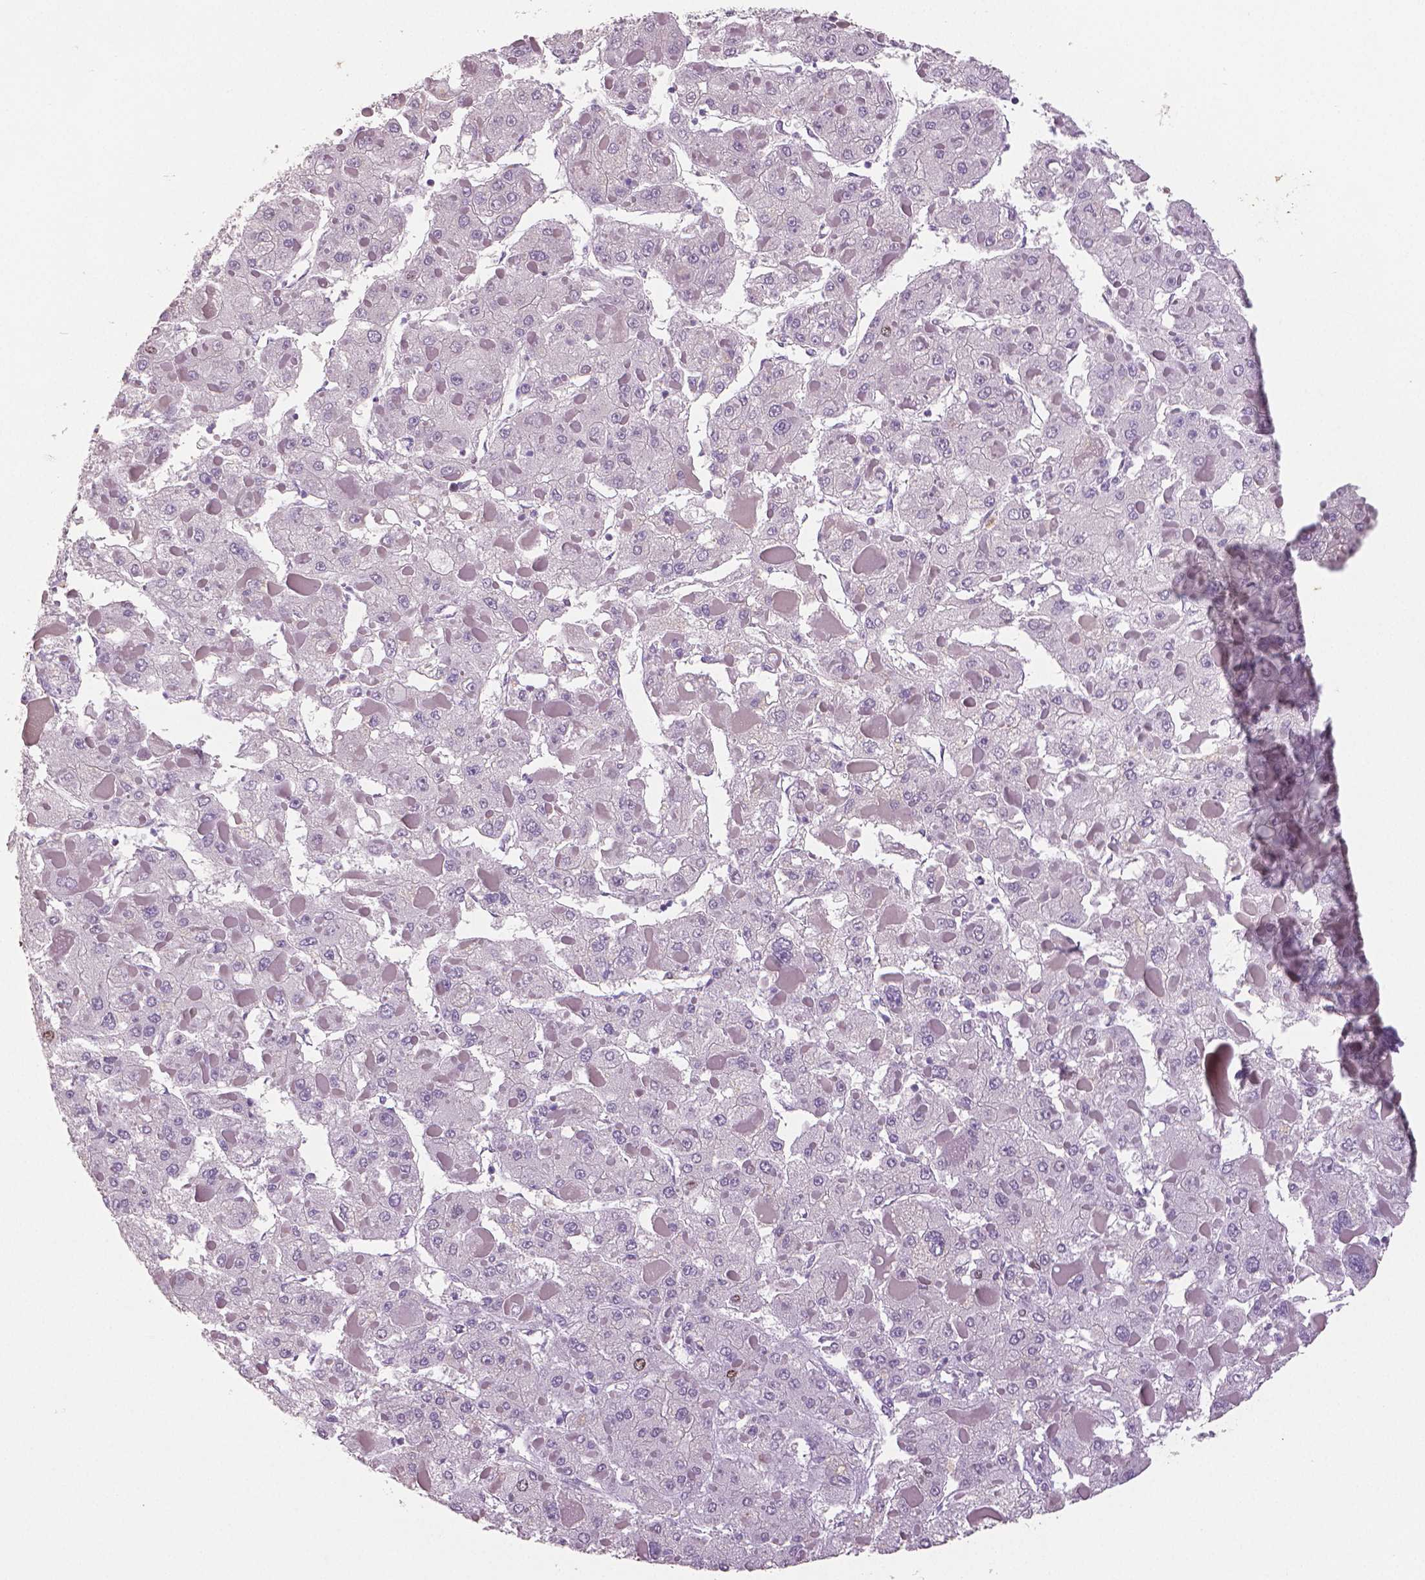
{"staining": {"intensity": "negative", "quantity": "none", "location": "none"}, "tissue": "liver cancer", "cell_type": "Tumor cells", "image_type": "cancer", "snomed": [{"axis": "morphology", "description": "Carcinoma, Hepatocellular, NOS"}, {"axis": "topography", "description": "Liver"}], "caption": "Image shows no significant protein expression in tumor cells of liver hepatocellular carcinoma.", "gene": "MKI67", "patient": {"sex": "female", "age": 73}}